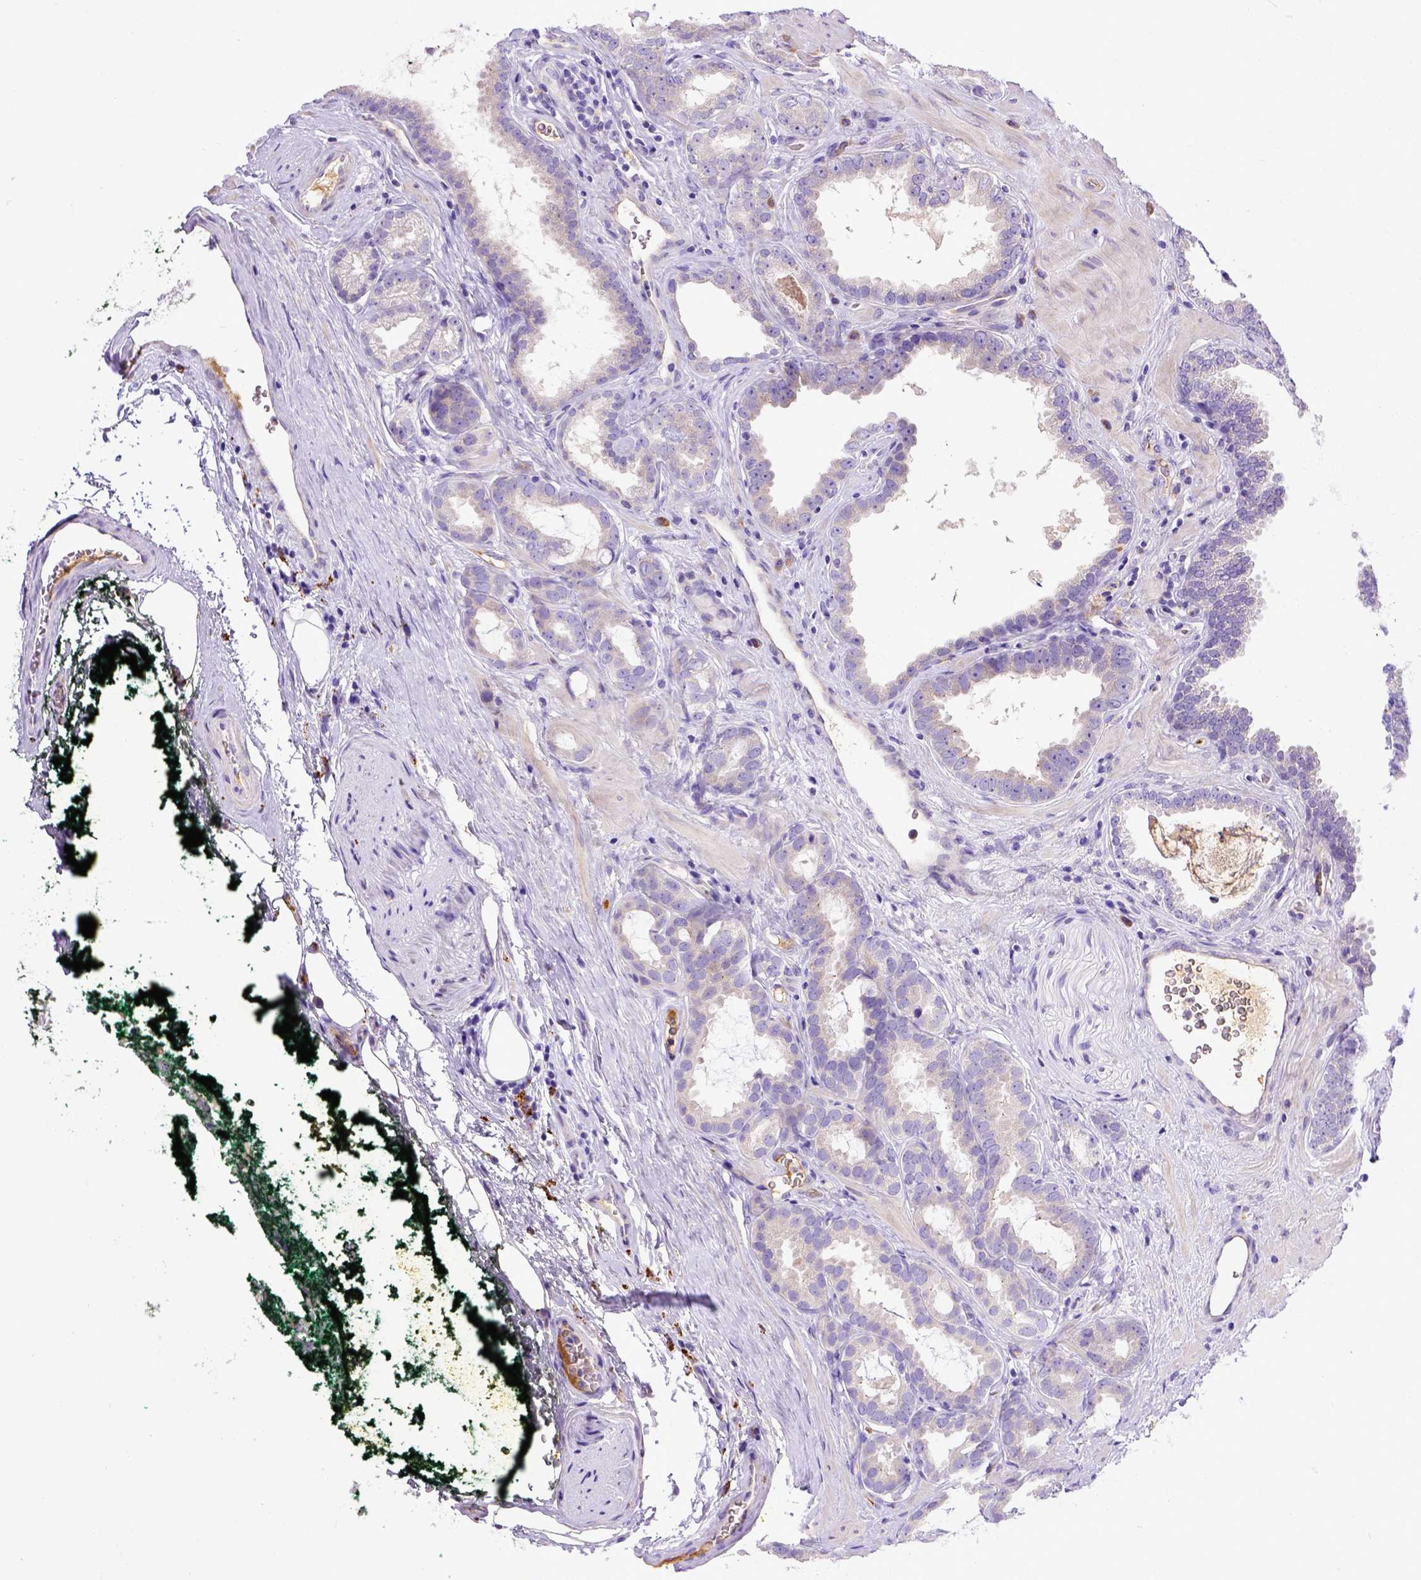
{"staining": {"intensity": "negative", "quantity": "none", "location": "none"}, "tissue": "prostate cancer", "cell_type": "Tumor cells", "image_type": "cancer", "snomed": [{"axis": "morphology", "description": "Adenocarcinoma, NOS"}, {"axis": "topography", "description": "Prostate"}], "caption": "Immunohistochemistry (IHC) histopathology image of human adenocarcinoma (prostate) stained for a protein (brown), which reveals no positivity in tumor cells. (Brightfield microscopy of DAB (3,3'-diaminobenzidine) IHC at high magnification).", "gene": "CFAP300", "patient": {"sex": "male", "age": 64}}